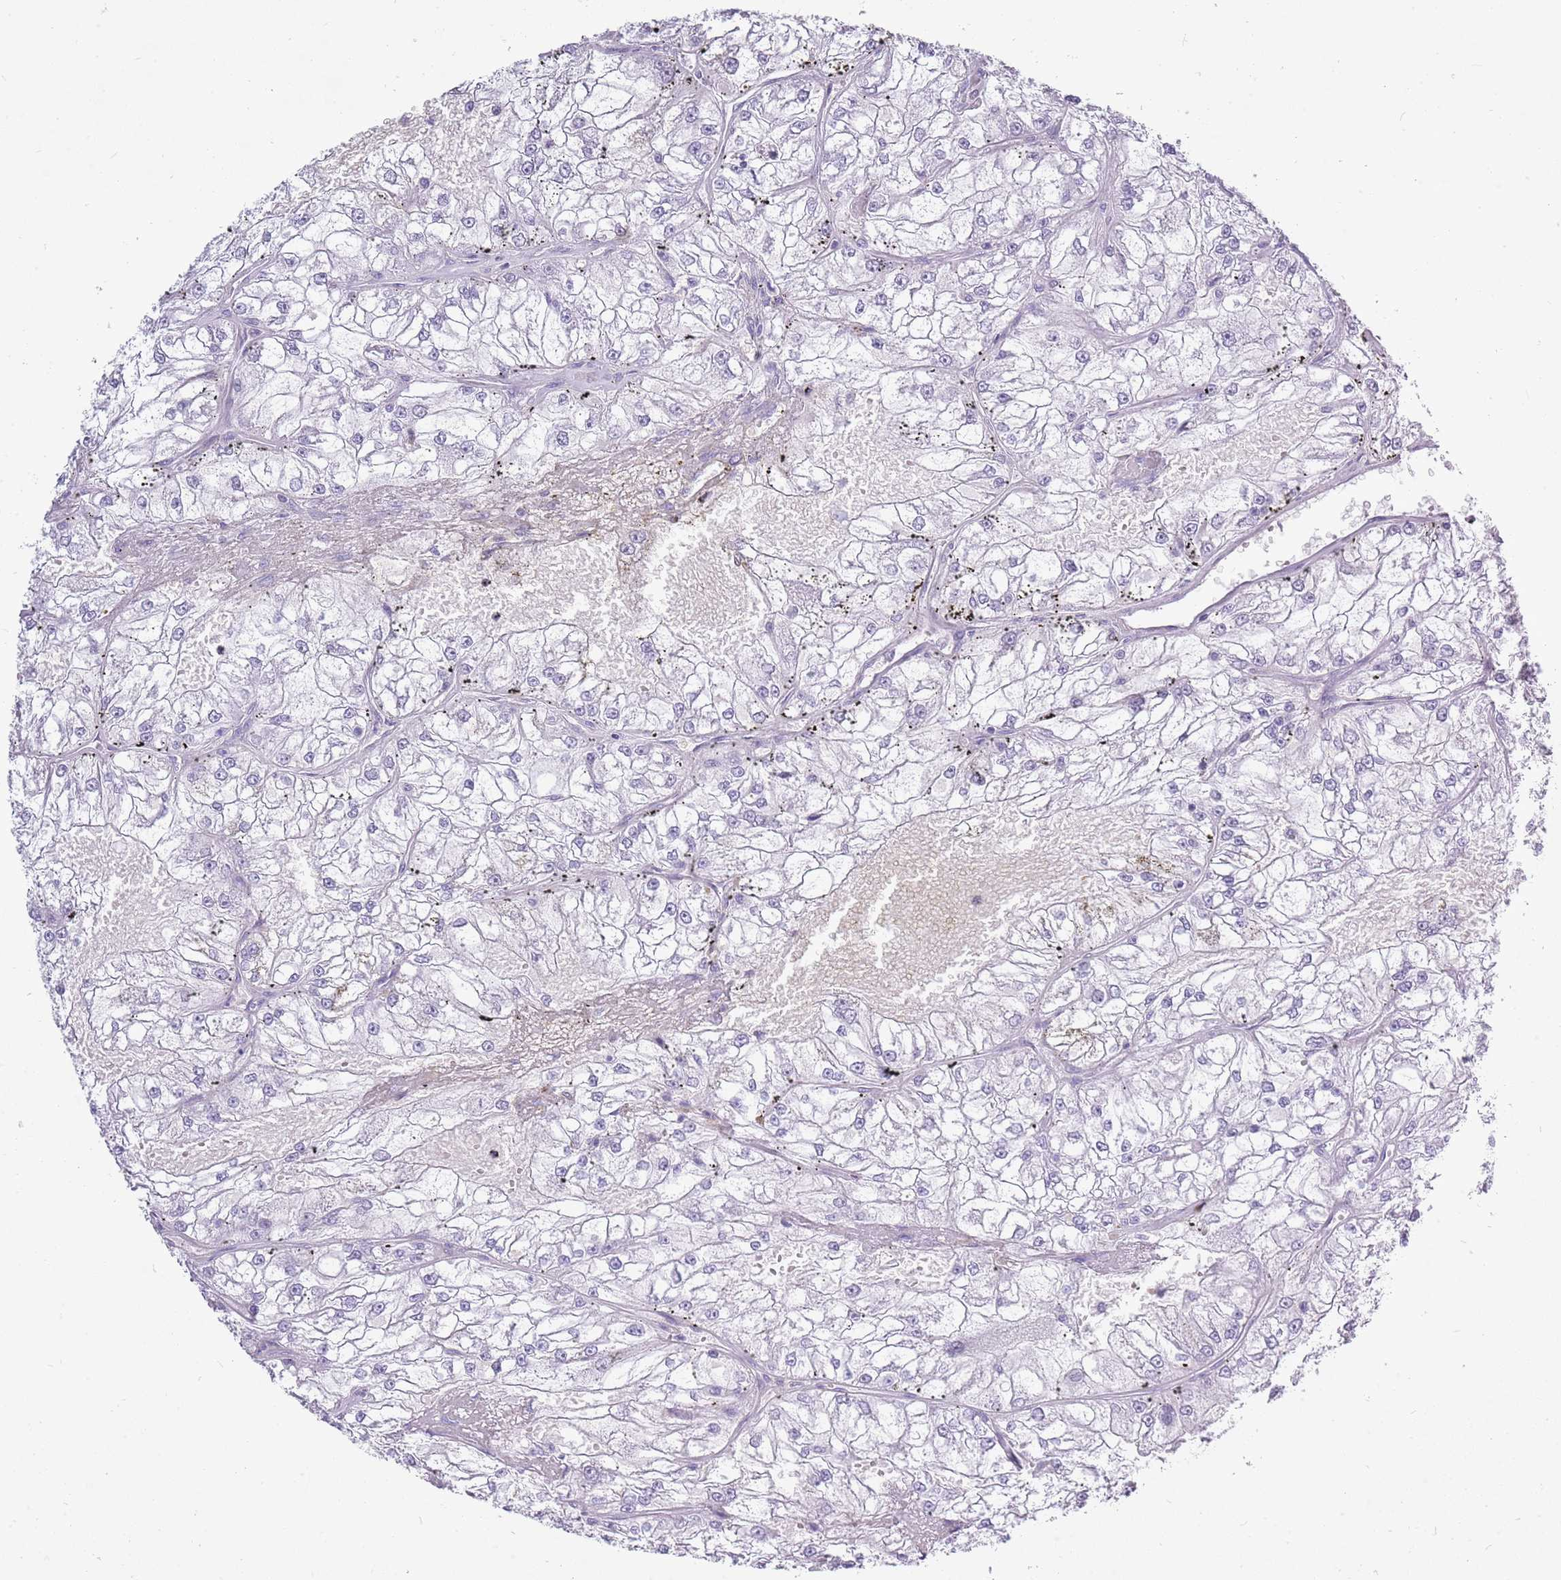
{"staining": {"intensity": "negative", "quantity": "none", "location": "none"}, "tissue": "renal cancer", "cell_type": "Tumor cells", "image_type": "cancer", "snomed": [{"axis": "morphology", "description": "Adenocarcinoma, NOS"}, {"axis": "topography", "description": "Kidney"}], "caption": "The micrograph displays no staining of tumor cells in renal adenocarcinoma.", "gene": "ZNF425", "patient": {"sex": "female", "age": 72}}